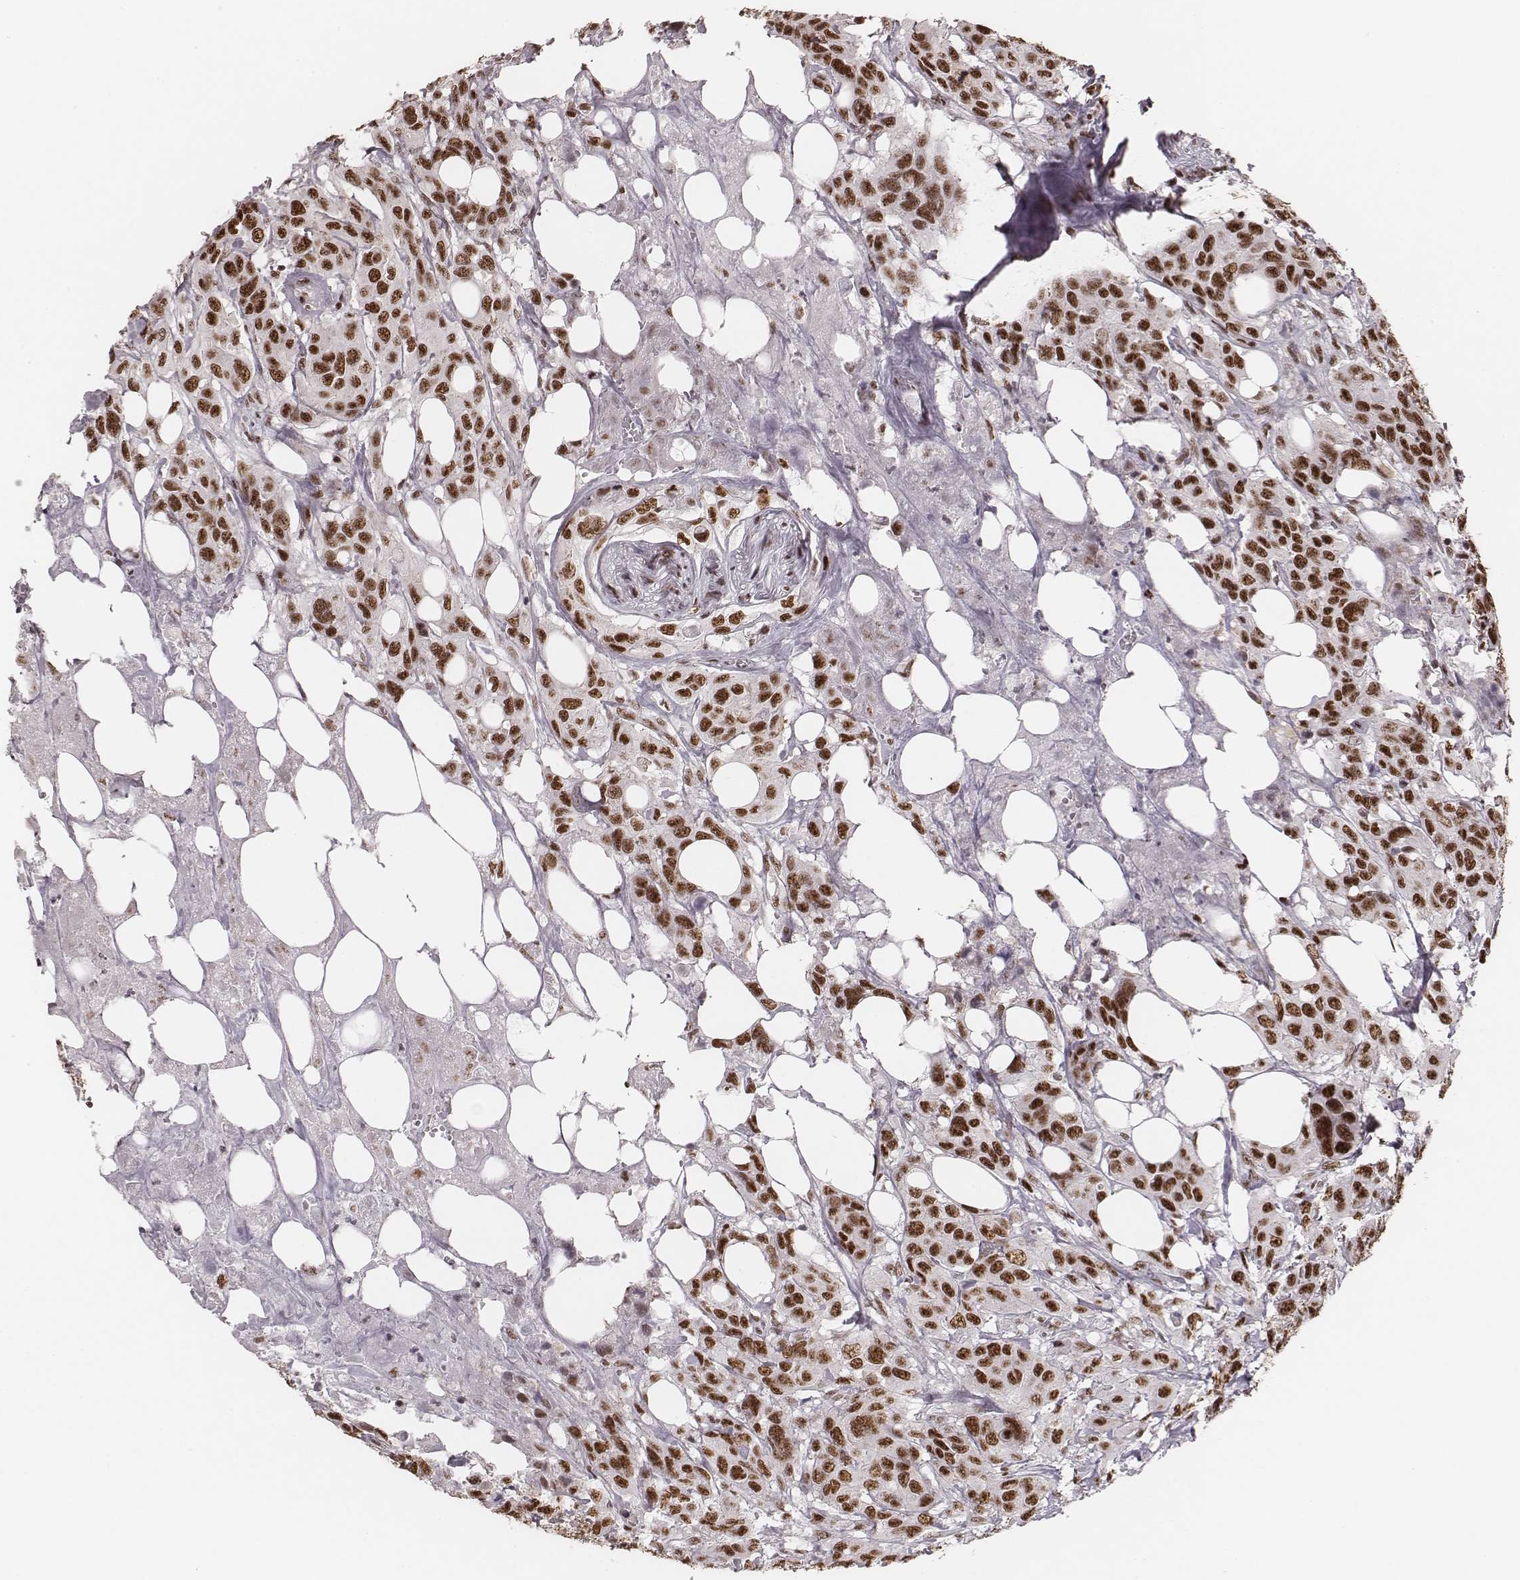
{"staining": {"intensity": "strong", "quantity": ">75%", "location": "nuclear"}, "tissue": "urothelial cancer", "cell_type": "Tumor cells", "image_type": "cancer", "snomed": [{"axis": "morphology", "description": "Urothelial carcinoma, NOS"}, {"axis": "morphology", "description": "Urothelial carcinoma, High grade"}, {"axis": "topography", "description": "Urinary bladder"}], "caption": "Immunohistochemistry (DAB (3,3'-diaminobenzidine)) staining of human urothelial cancer reveals strong nuclear protein positivity in about >75% of tumor cells.", "gene": "LUC7L", "patient": {"sex": "male", "age": 63}}